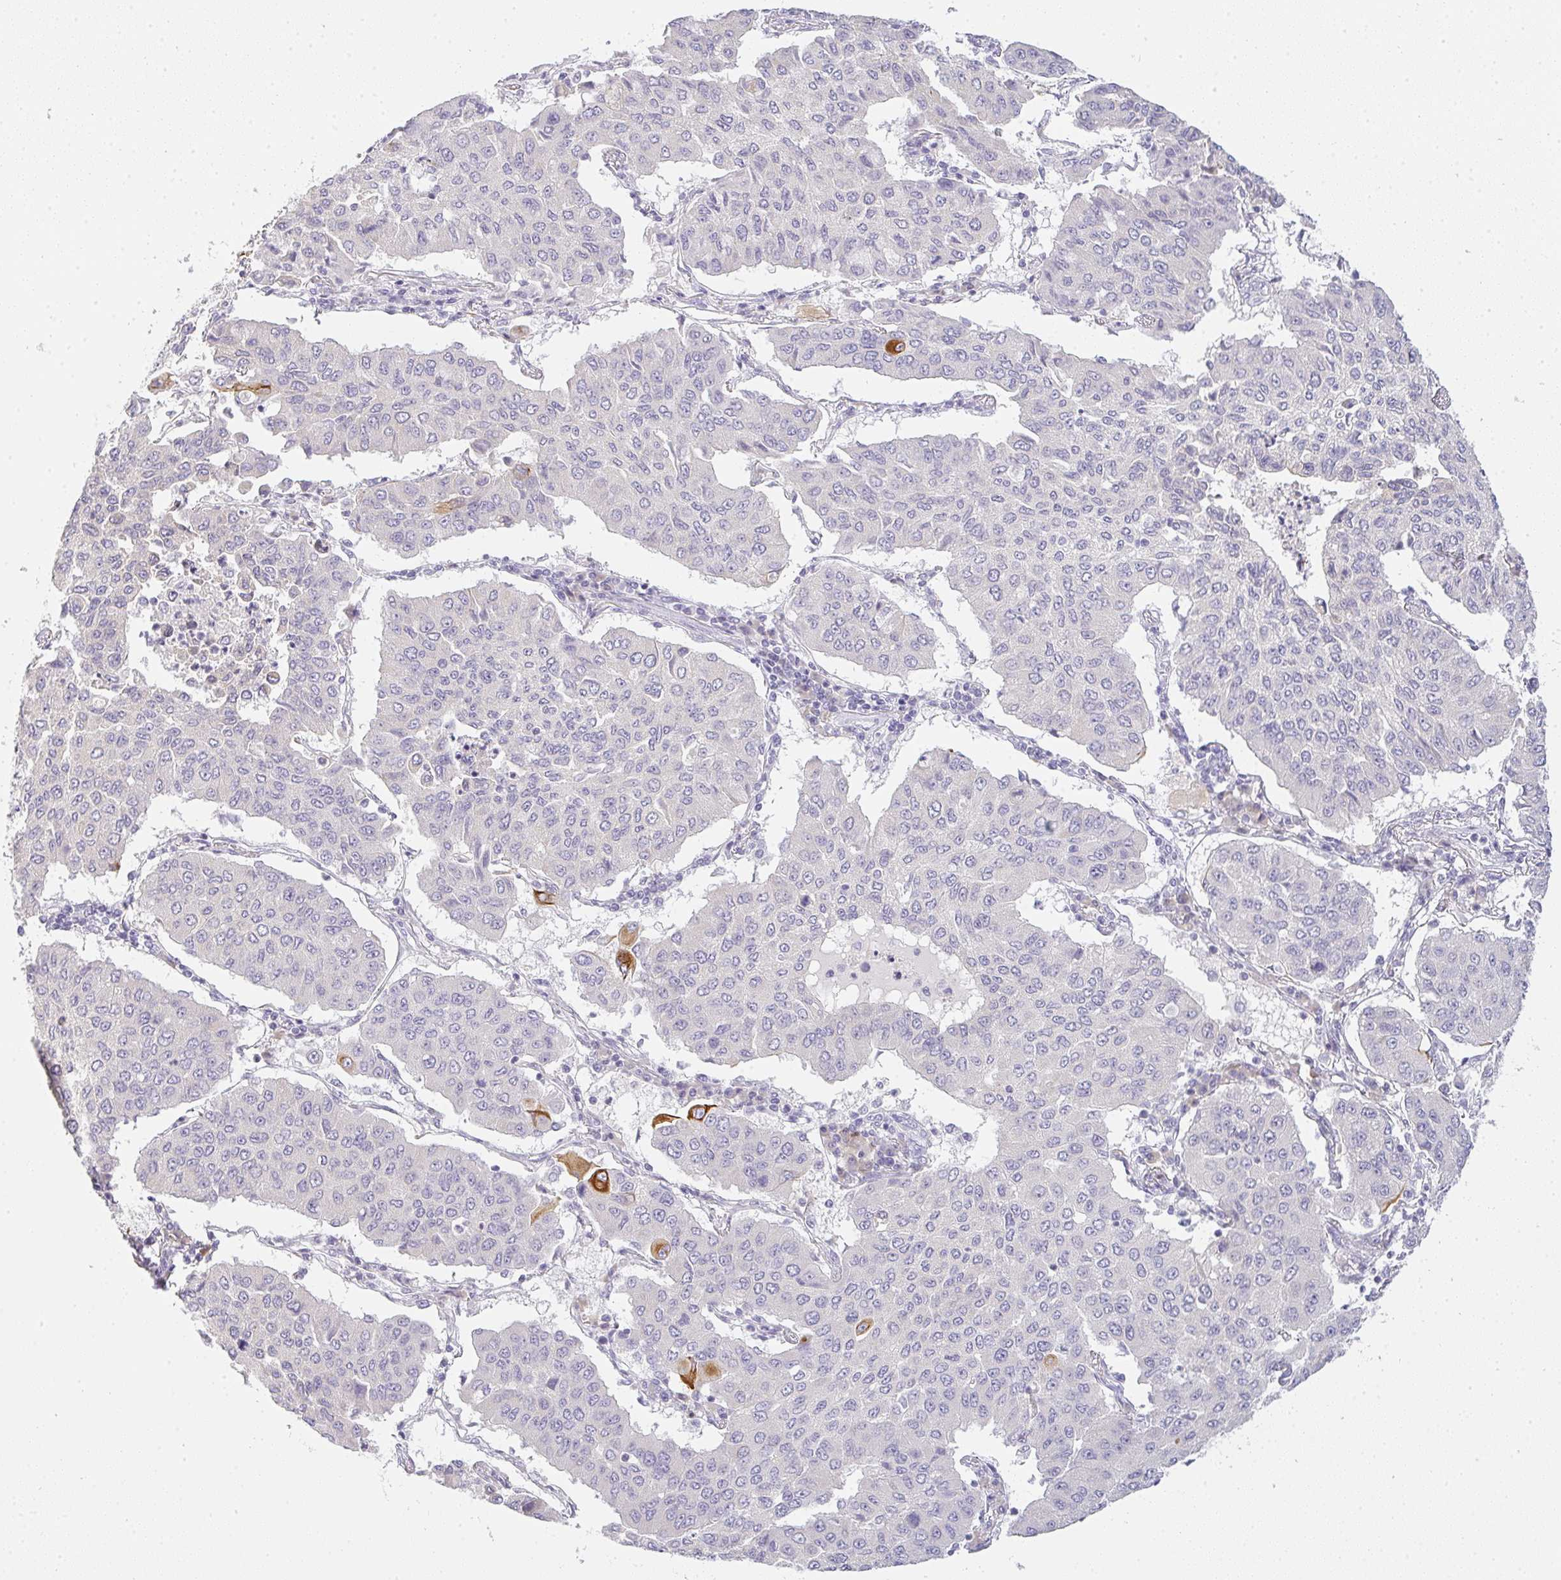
{"staining": {"intensity": "strong", "quantity": "<25%", "location": "cytoplasmic/membranous"}, "tissue": "lung cancer", "cell_type": "Tumor cells", "image_type": "cancer", "snomed": [{"axis": "morphology", "description": "Squamous cell carcinoma, NOS"}, {"axis": "topography", "description": "Lung"}], "caption": "Immunohistochemistry (IHC) photomicrograph of neoplastic tissue: human squamous cell carcinoma (lung) stained using IHC demonstrates medium levels of strong protein expression localized specifically in the cytoplasmic/membranous of tumor cells, appearing as a cytoplasmic/membranous brown color.", "gene": "SIRPB2", "patient": {"sex": "male", "age": 74}}